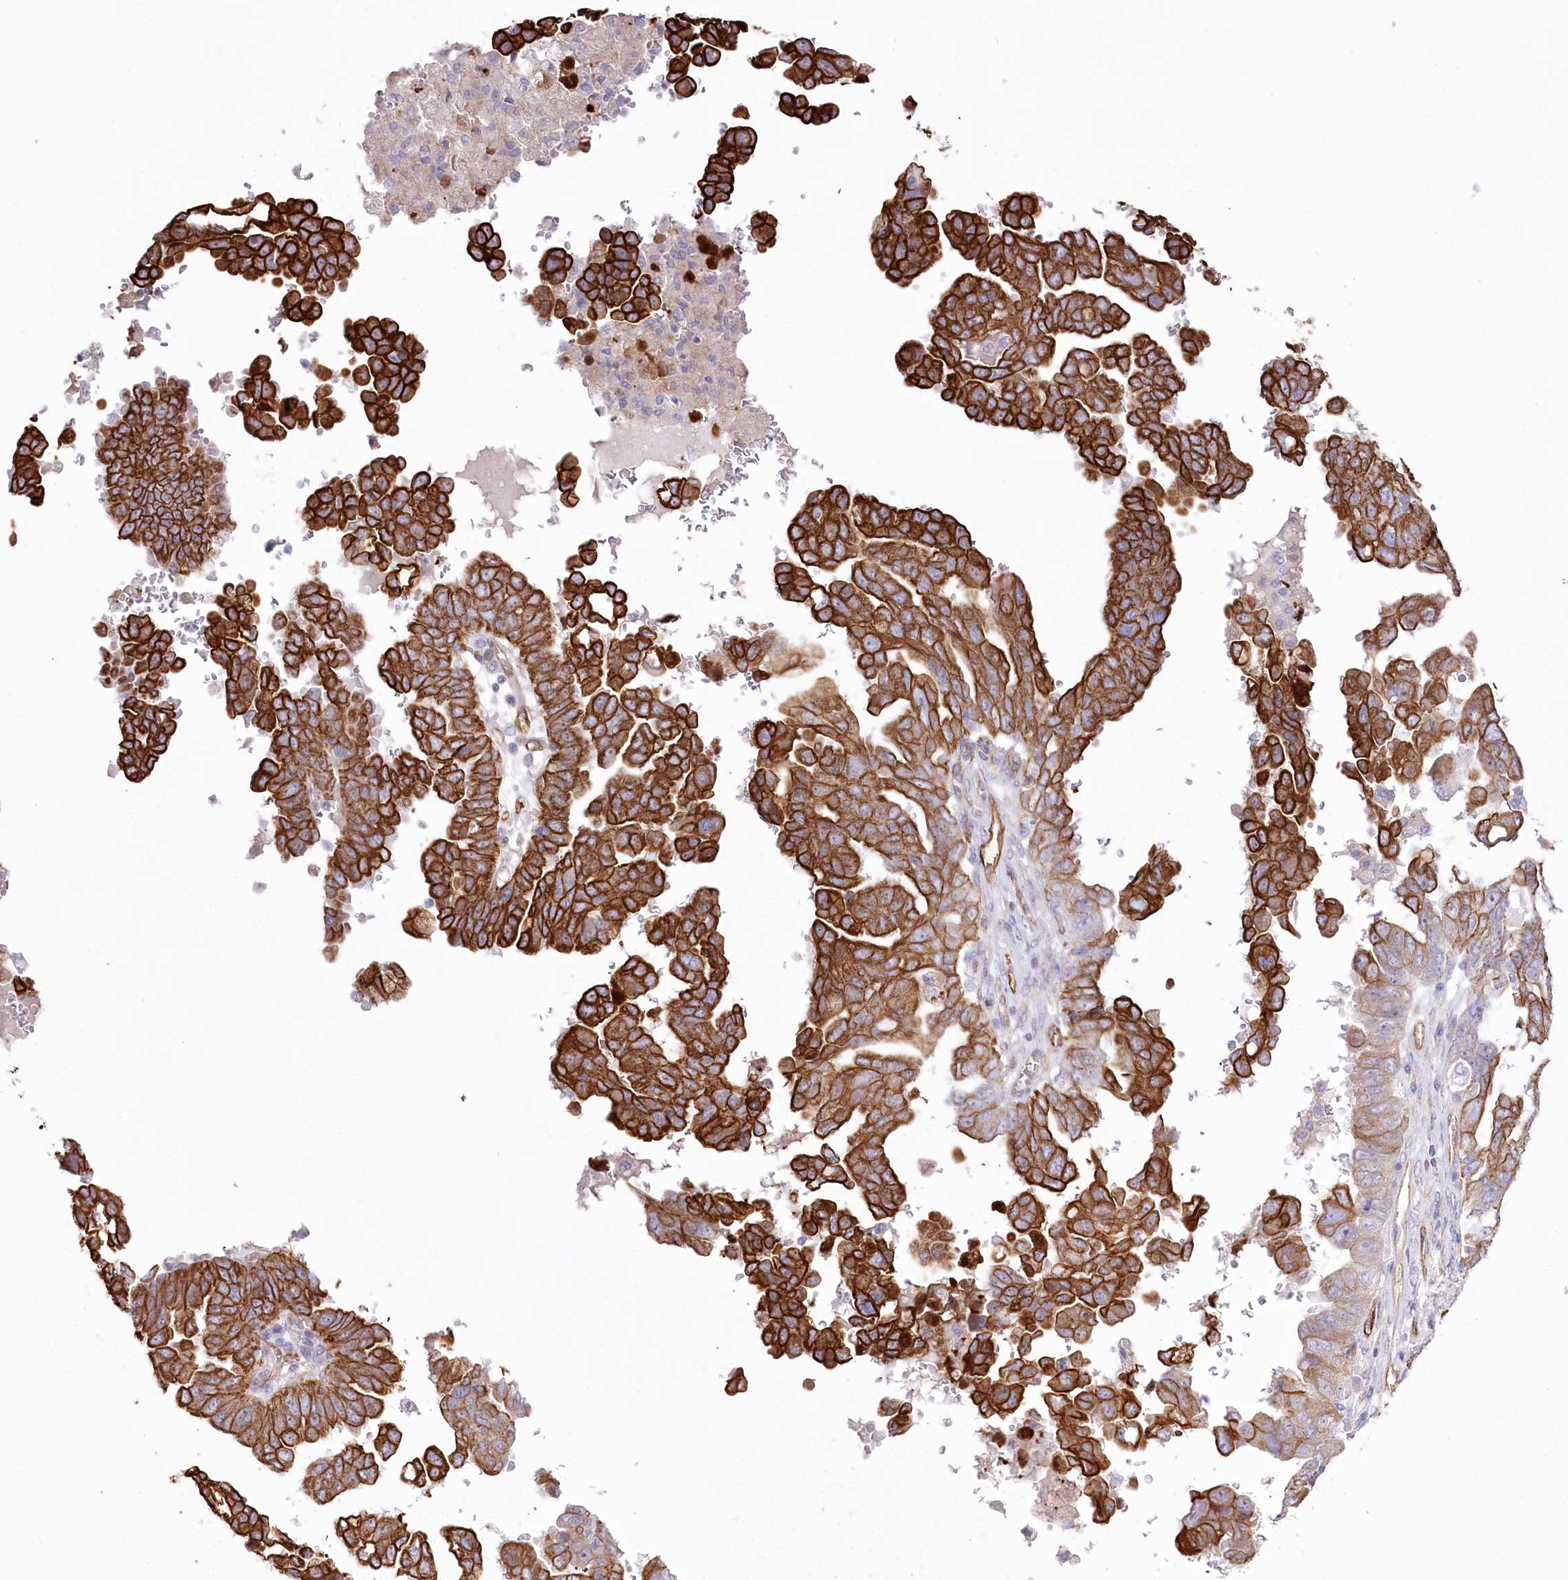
{"staining": {"intensity": "strong", "quantity": ">75%", "location": "cytoplasmic/membranous"}, "tissue": "ovarian cancer", "cell_type": "Tumor cells", "image_type": "cancer", "snomed": [{"axis": "morphology", "description": "Carcinoma, endometroid"}, {"axis": "topography", "description": "Ovary"}], "caption": "Immunohistochemistry (DAB) staining of human ovarian cancer displays strong cytoplasmic/membranous protein staining in about >75% of tumor cells.", "gene": "SLC39A10", "patient": {"sex": "female", "age": 62}}